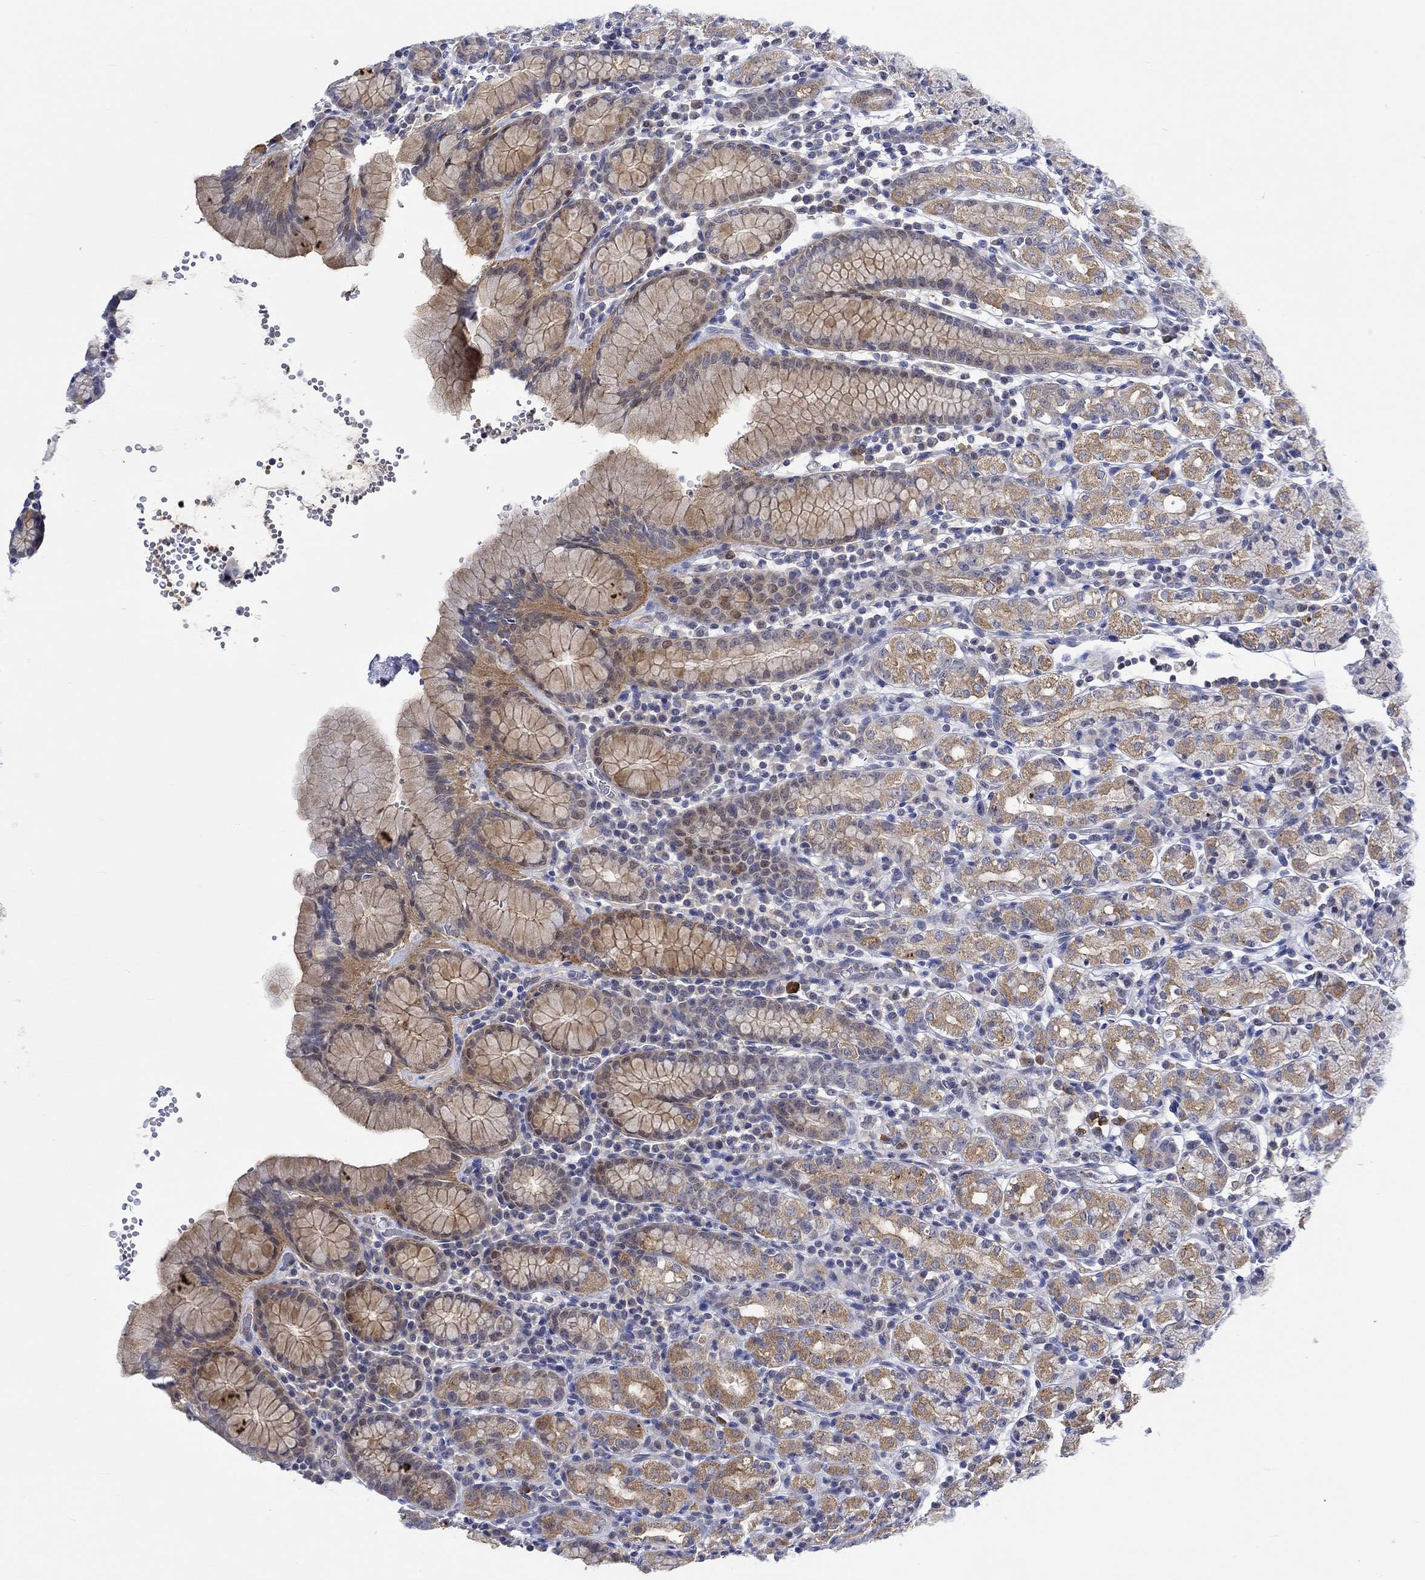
{"staining": {"intensity": "strong", "quantity": "<25%", "location": "cytoplasmic/membranous"}, "tissue": "stomach", "cell_type": "Glandular cells", "image_type": "normal", "snomed": [{"axis": "morphology", "description": "Normal tissue, NOS"}, {"axis": "topography", "description": "Stomach, upper"}, {"axis": "topography", "description": "Stomach"}], "caption": "Stomach stained with IHC exhibits strong cytoplasmic/membranous expression in about <25% of glandular cells. (DAB = brown stain, brightfield microscopy at high magnification).", "gene": "WASF1", "patient": {"sex": "male", "age": 62}}